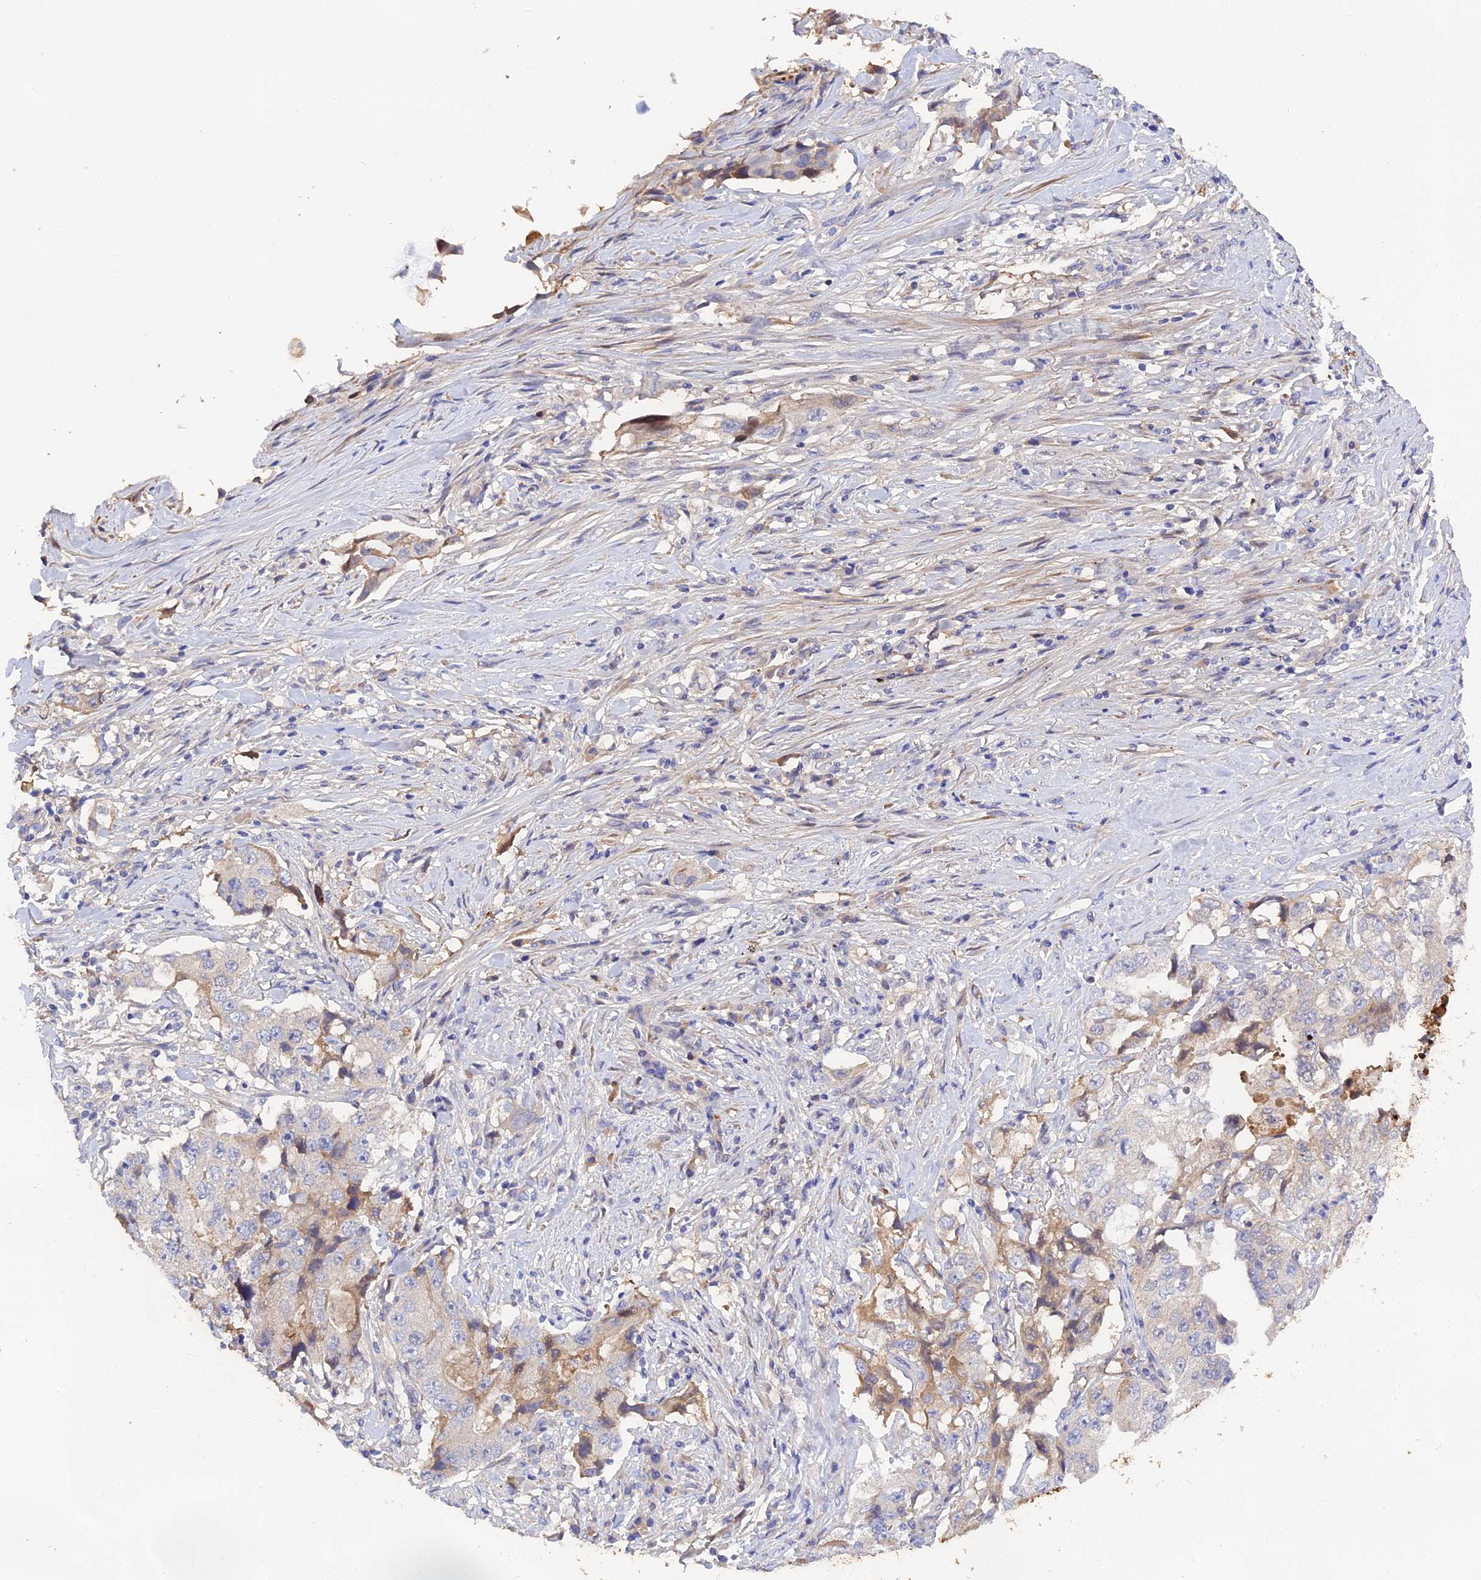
{"staining": {"intensity": "negative", "quantity": "none", "location": "none"}, "tissue": "lung cancer", "cell_type": "Tumor cells", "image_type": "cancer", "snomed": [{"axis": "morphology", "description": "Adenocarcinoma, NOS"}, {"axis": "topography", "description": "Lung"}], "caption": "Immunohistochemical staining of human adenocarcinoma (lung) displays no significant staining in tumor cells. The staining is performed using DAB (3,3'-diaminobenzidine) brown chromogen with nuclei counter-stained in using hematoxylin.", "gene": "PZP", "patient": {"sex": "female", "age": 51}}